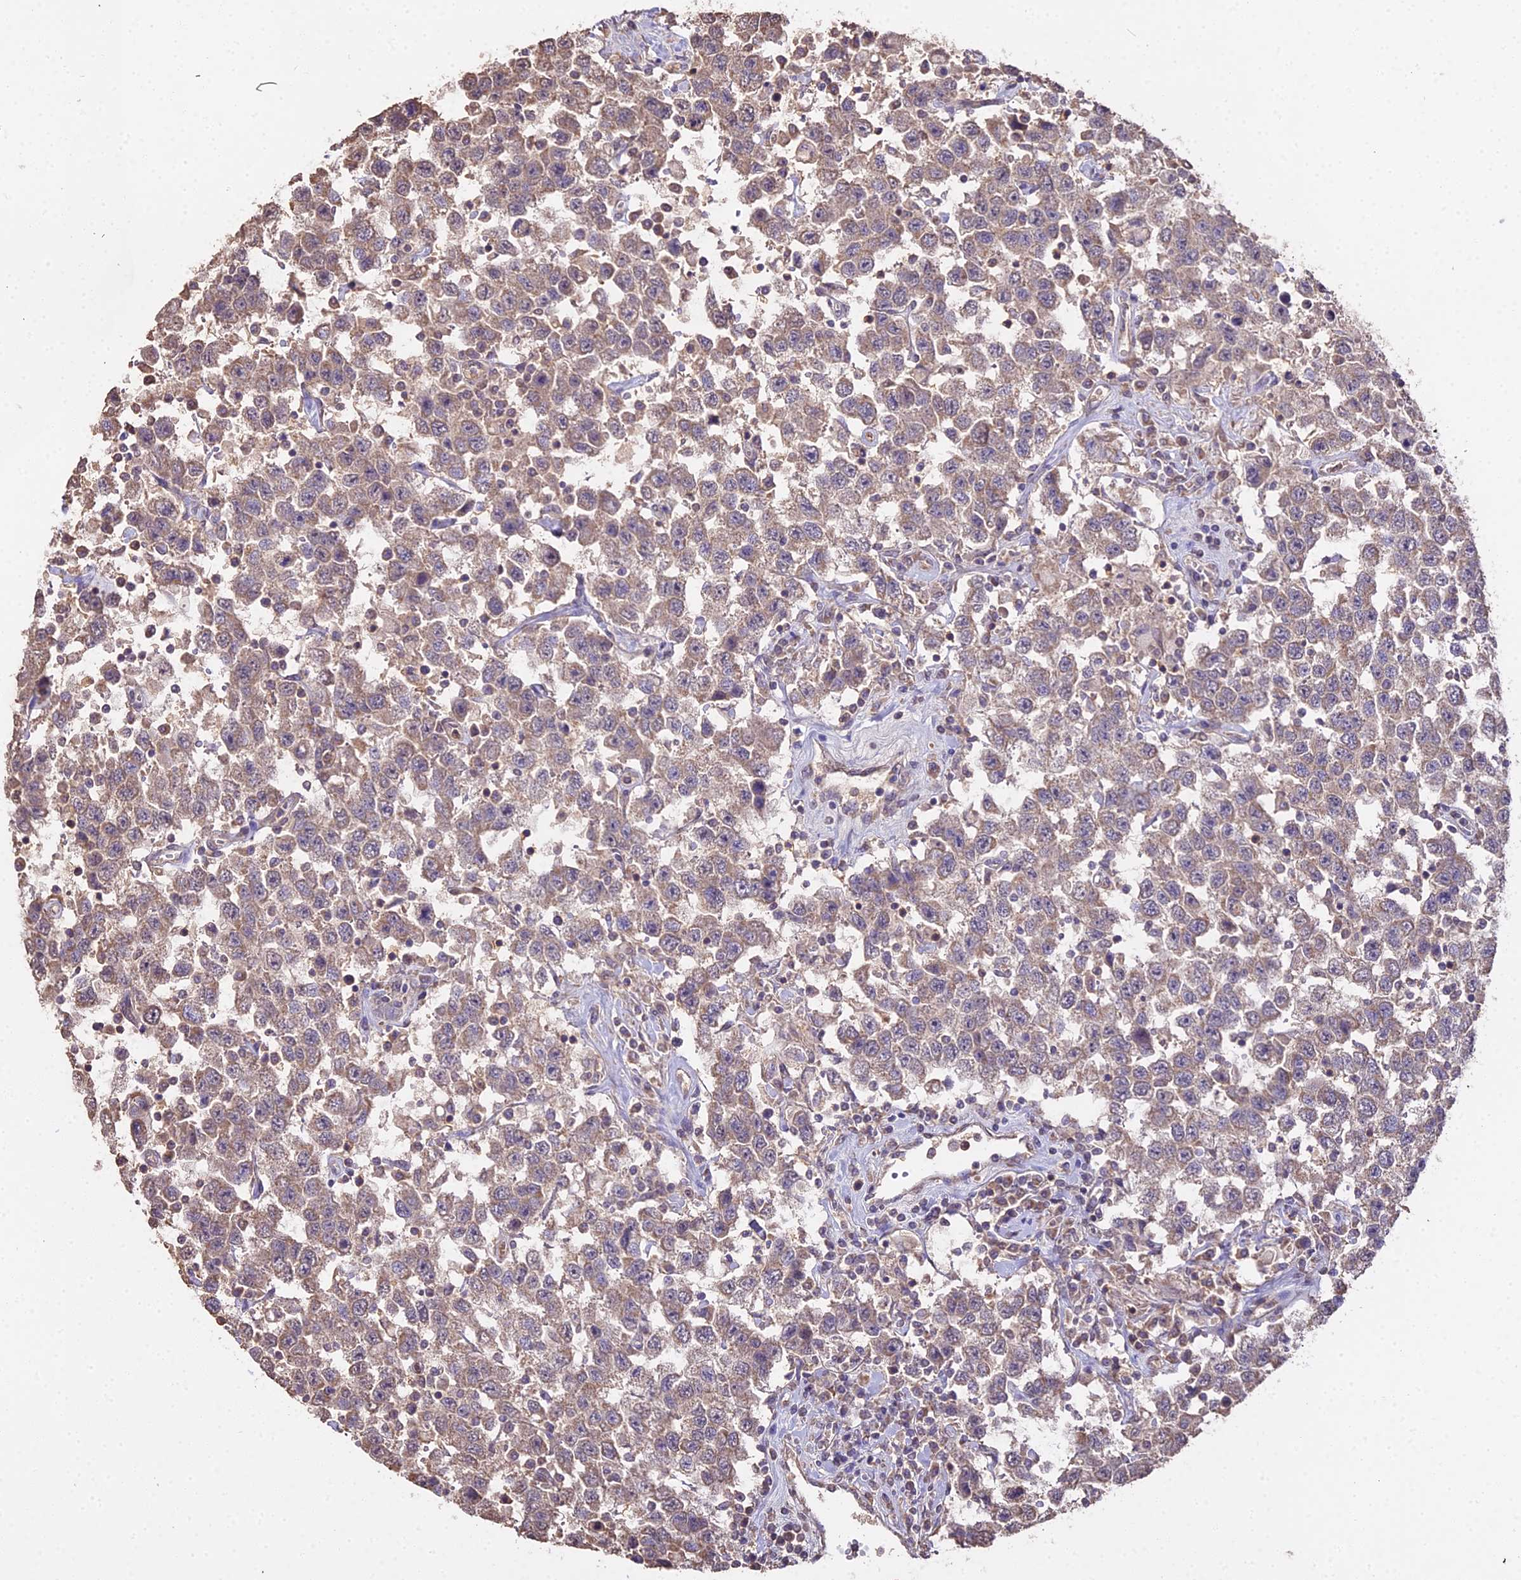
{"staining": {"intensity": "moderate", "quantity": ">75%", "location": "cytoplasmic/membranous"}, "tissue": "testis cancer", "cell_type": "Tumor cells", "image_type": "cancer", "snomed": [{"axis": "morphology", "description": "Seminoma, NOS"}, {"axis": "topography", "description": "Testis"}], "caption": "There is medium levels of moderate cytoplasmic/membranous positivity in tumor cells of seminoma (testis), as demonstrated by immunohistochemical staining (brown color).", "gene": "METTL13", "patient": {"sex": "male", "age": 41}}